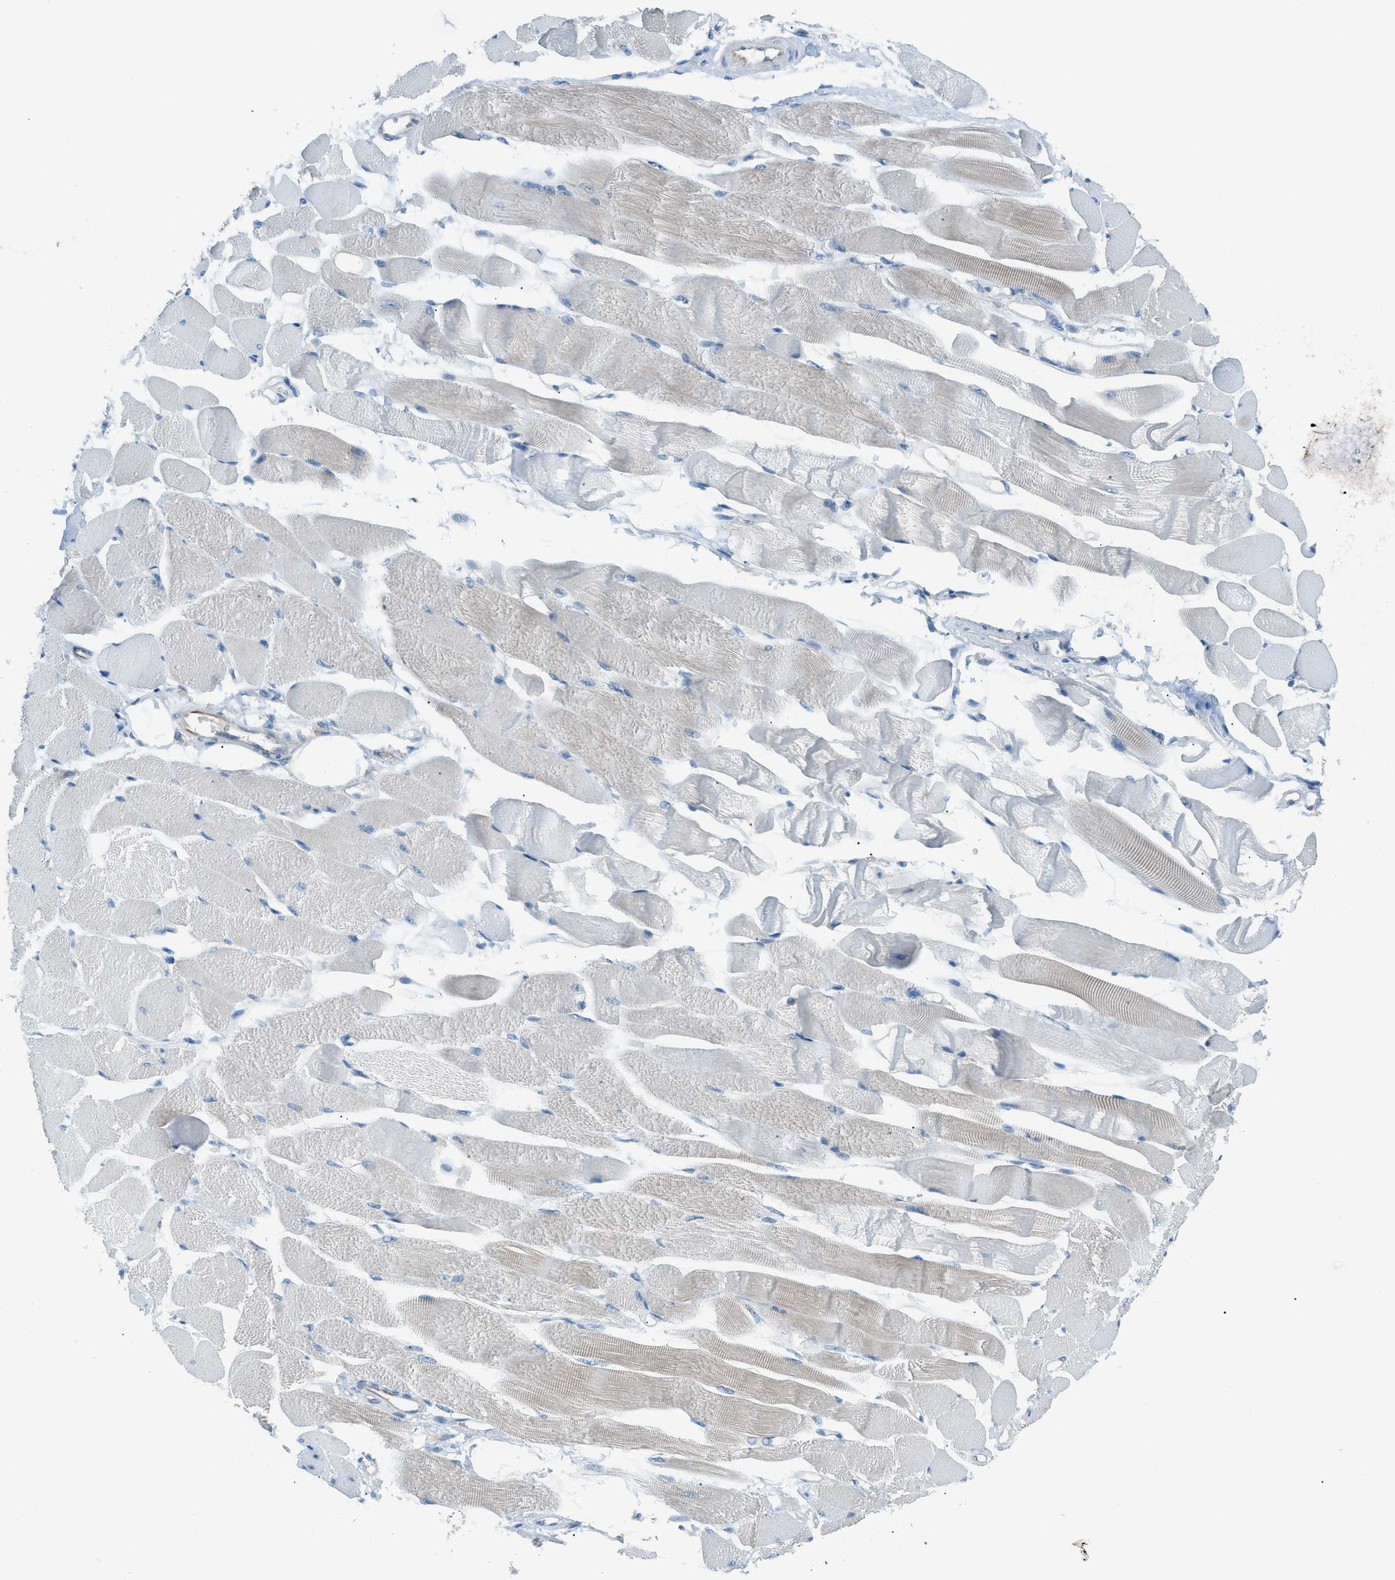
{"staining": {"intensity": "weak", "quantity": "<25%", "location": "cytoplasmic/membranous"}, "tissue": "skeletal muscle", "cell_type": "Myocytes", "image_type": "normal", "snomed": [{"axis": "morphology", "description": "Normal tissue, NOS"}, {"axis": "topography", "description": "Skeletal muscle"}, {"axis": "topography", "description": "Peripheral nerve tissue"}], "caption": "This histopathology image is of benign skeletal muscle stained with immunohistochemistry (IHC) to label a protein in brown with the nuclei are counter-stained blue. There is no positivity in myocytes.", "gene": "HEG1", "patient": {"sex": "female", "age": 84}}